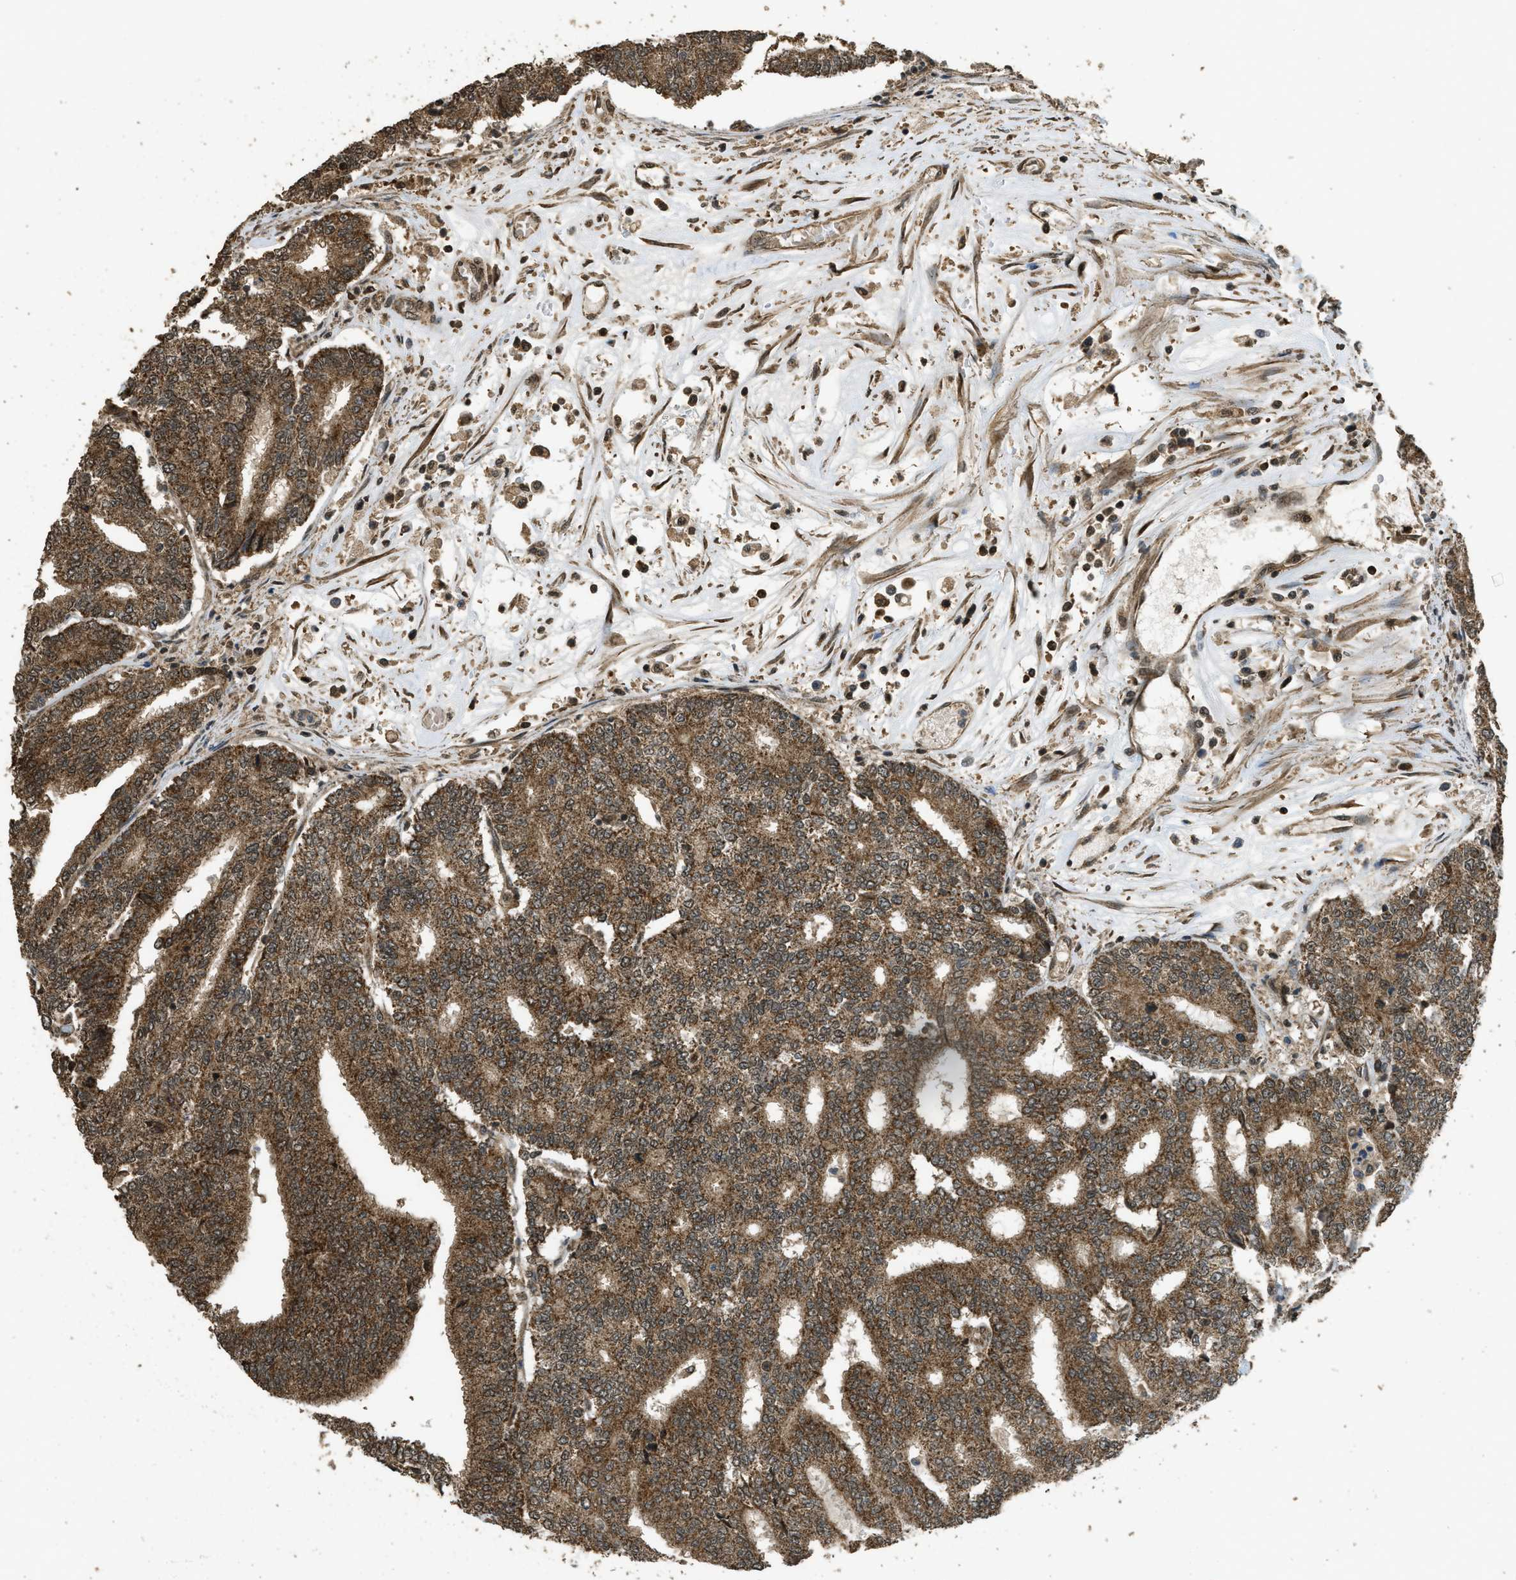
{"staining": {"intensity": "strong", "quantity": ">75%", "location": "cytoplasmic/membranous"}, "tissue": "prostate cancer", "cell_type": "Tumor cells", "image_type": "cancer", "snomed": [{"axis": "morphology", "description": "Normal tissue, NOS"}, {"axis": "morphology", "description": "Adenocarcinoma, High grade"}, {"axis": "topography", "description": "Prostate"}, {"axis": "topography", "description": "Seminal veicle"}], "caption": "Strong cytoplasmic/membranous expression is appreciated in approximately >75% of tumor cells in prostate cancer (high-grade adenocarcinoma).", "gene": "CTPS1", "patient": {"sex": "male", "age": 55}}